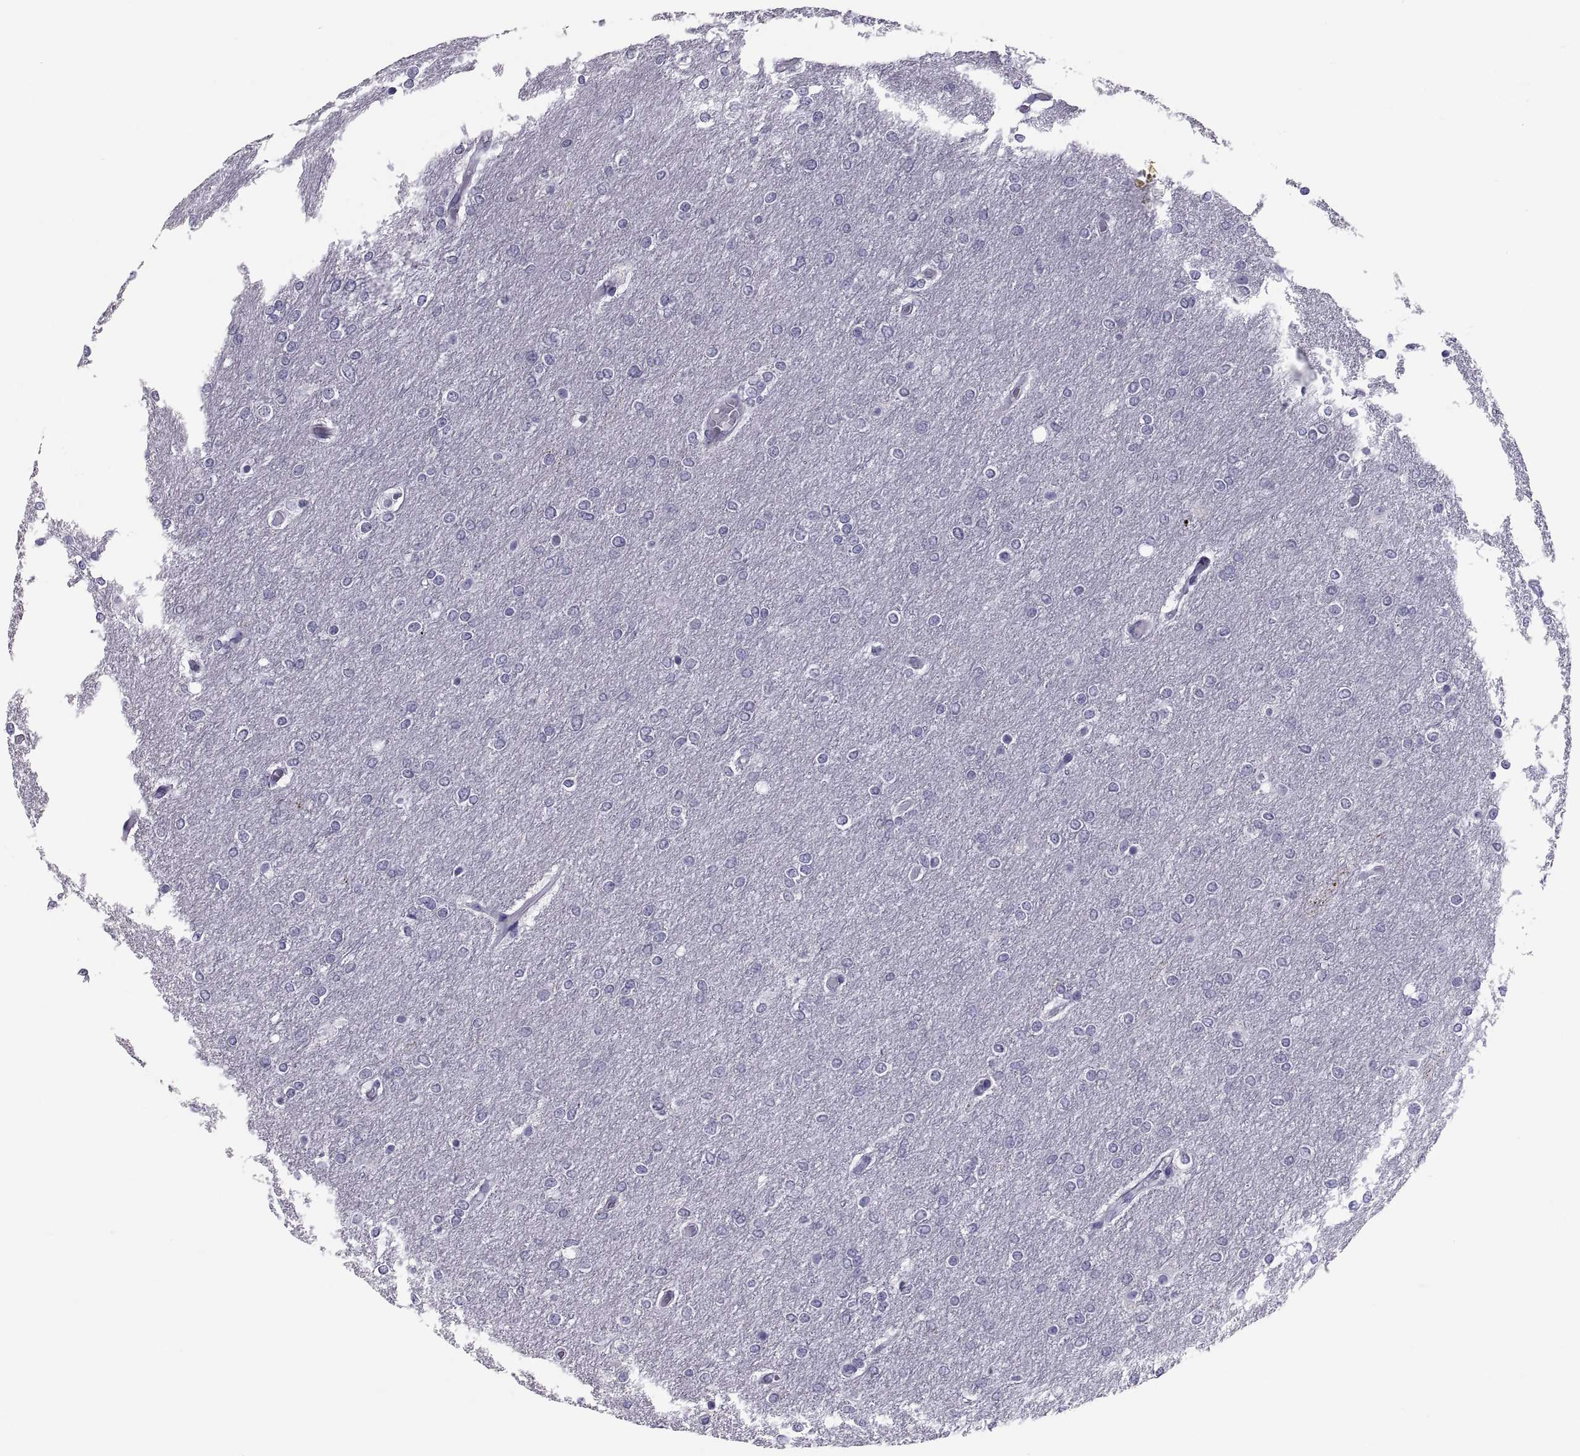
{"staining": {"intensity": "negative", "quantity": "none", "location": "none"}, "tissue": "glioma", "cell_type": "Tumor cells", "image_type": "cancer", "snomed": [{"axis": "morphology", "description": "Glioma, malignant, High grade"}, {"axis": "topography", "description": "Brain"}], "caption": "Malignant glioma (high-grade) was stained to show a protein in brown. There is no significant expression in tumor cells.", "gene": "DEFB129", "patient": {"sex": "female", "age": 61}}